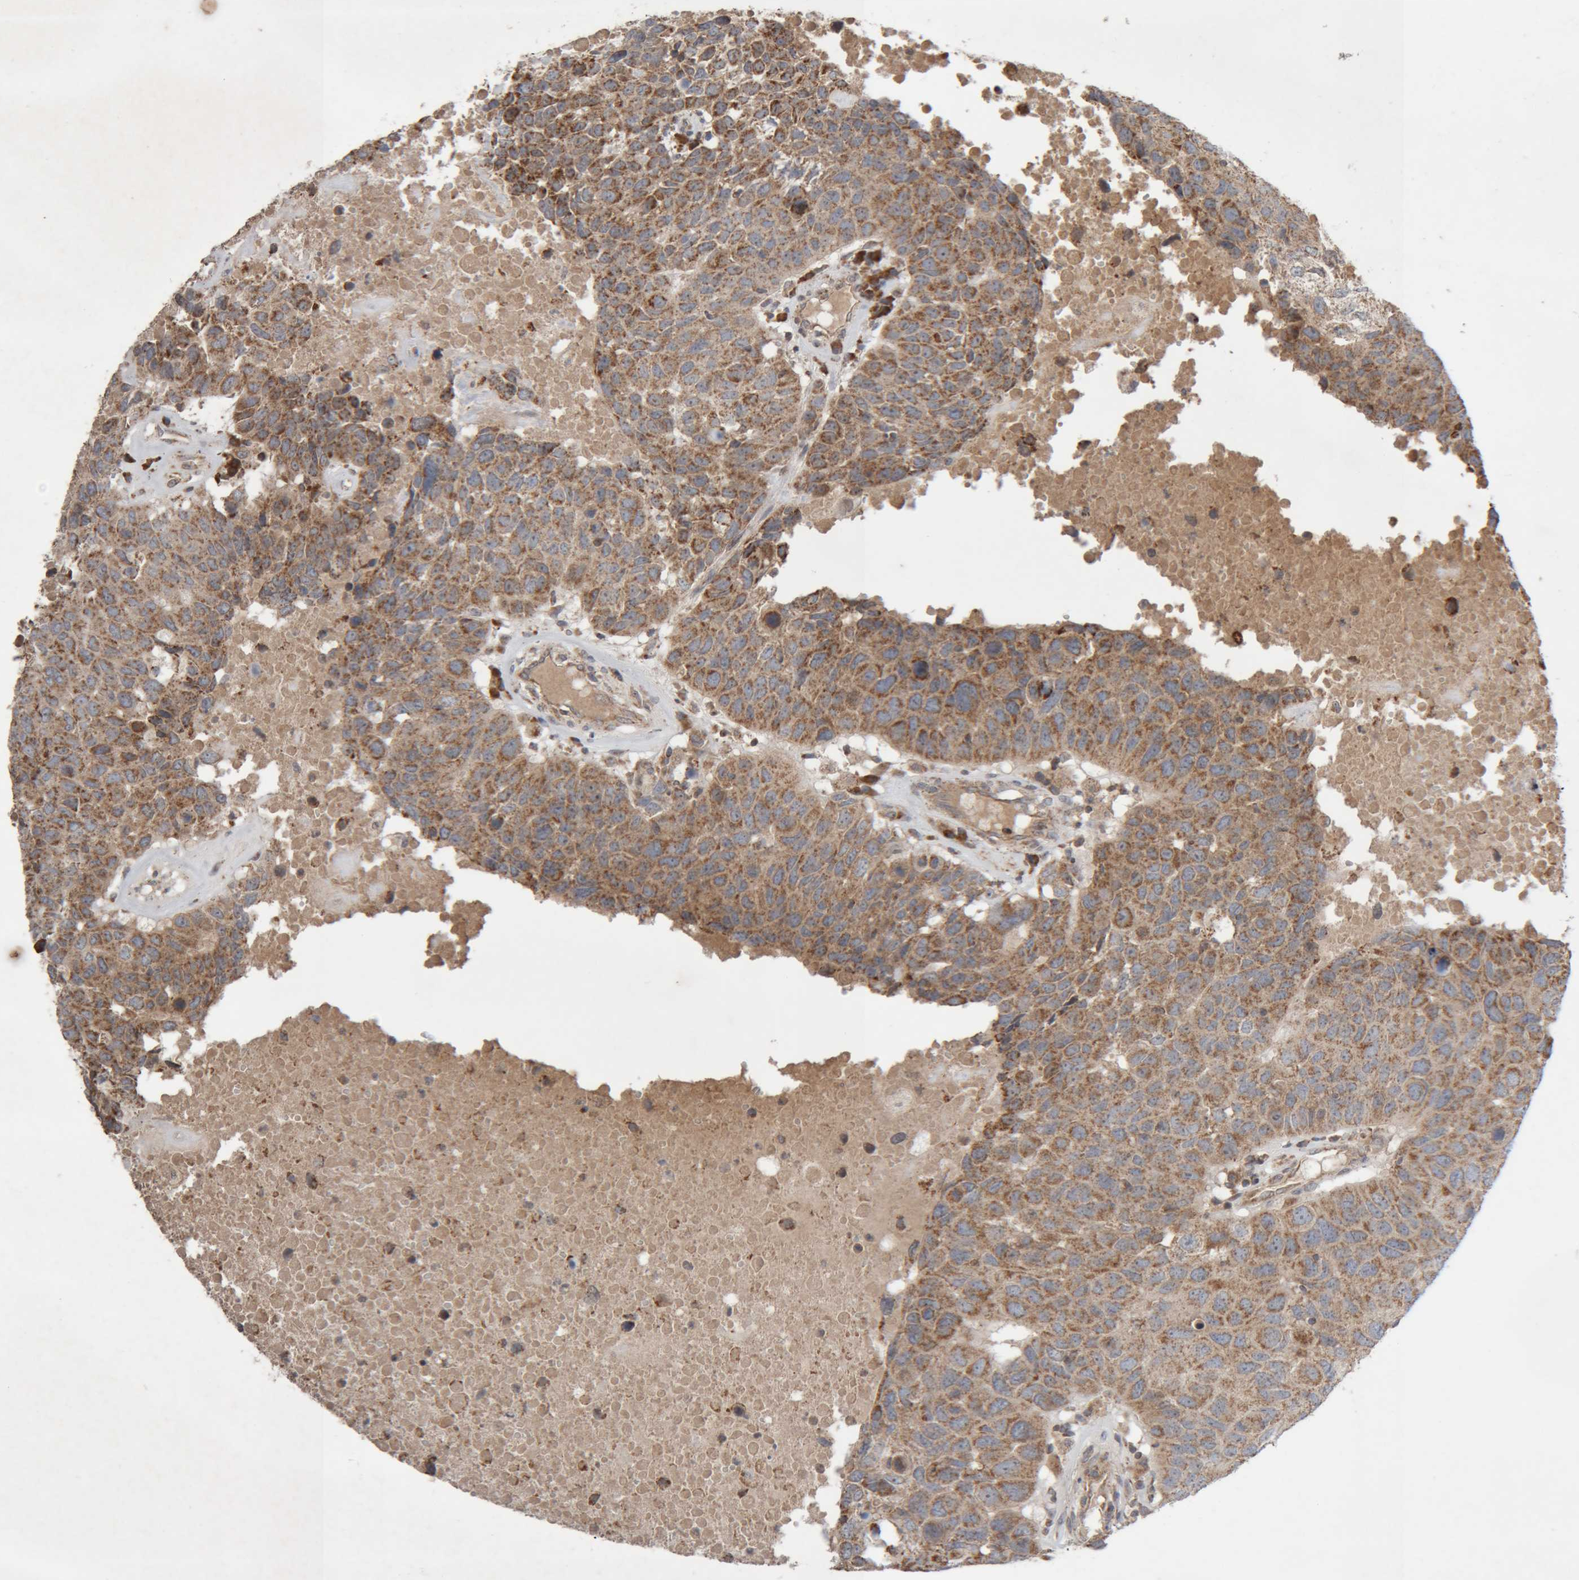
{"staining": {"intensity": "moderate", "quantity": ">75%", "location": "cytoplasmic/membranous"}, "tissue": "head and neck cancer", "cell_type": "Tumor cells", "image_type": "cancer", "snomed": [{"axis": "morphology", "description": "Squamous cell carcinoma, NOS"}, {"axis": "topography", "description": "Head-Neck"}], "caption": "Brown immunohistochemical staining in head and neck cancer (squamous cell carcinoma) reveals moderate cytoplasmic/membranous staining in about >75% of tumor cells.", "gene": "KIF21B", "patient": {"sex": "male", "age": 66}}